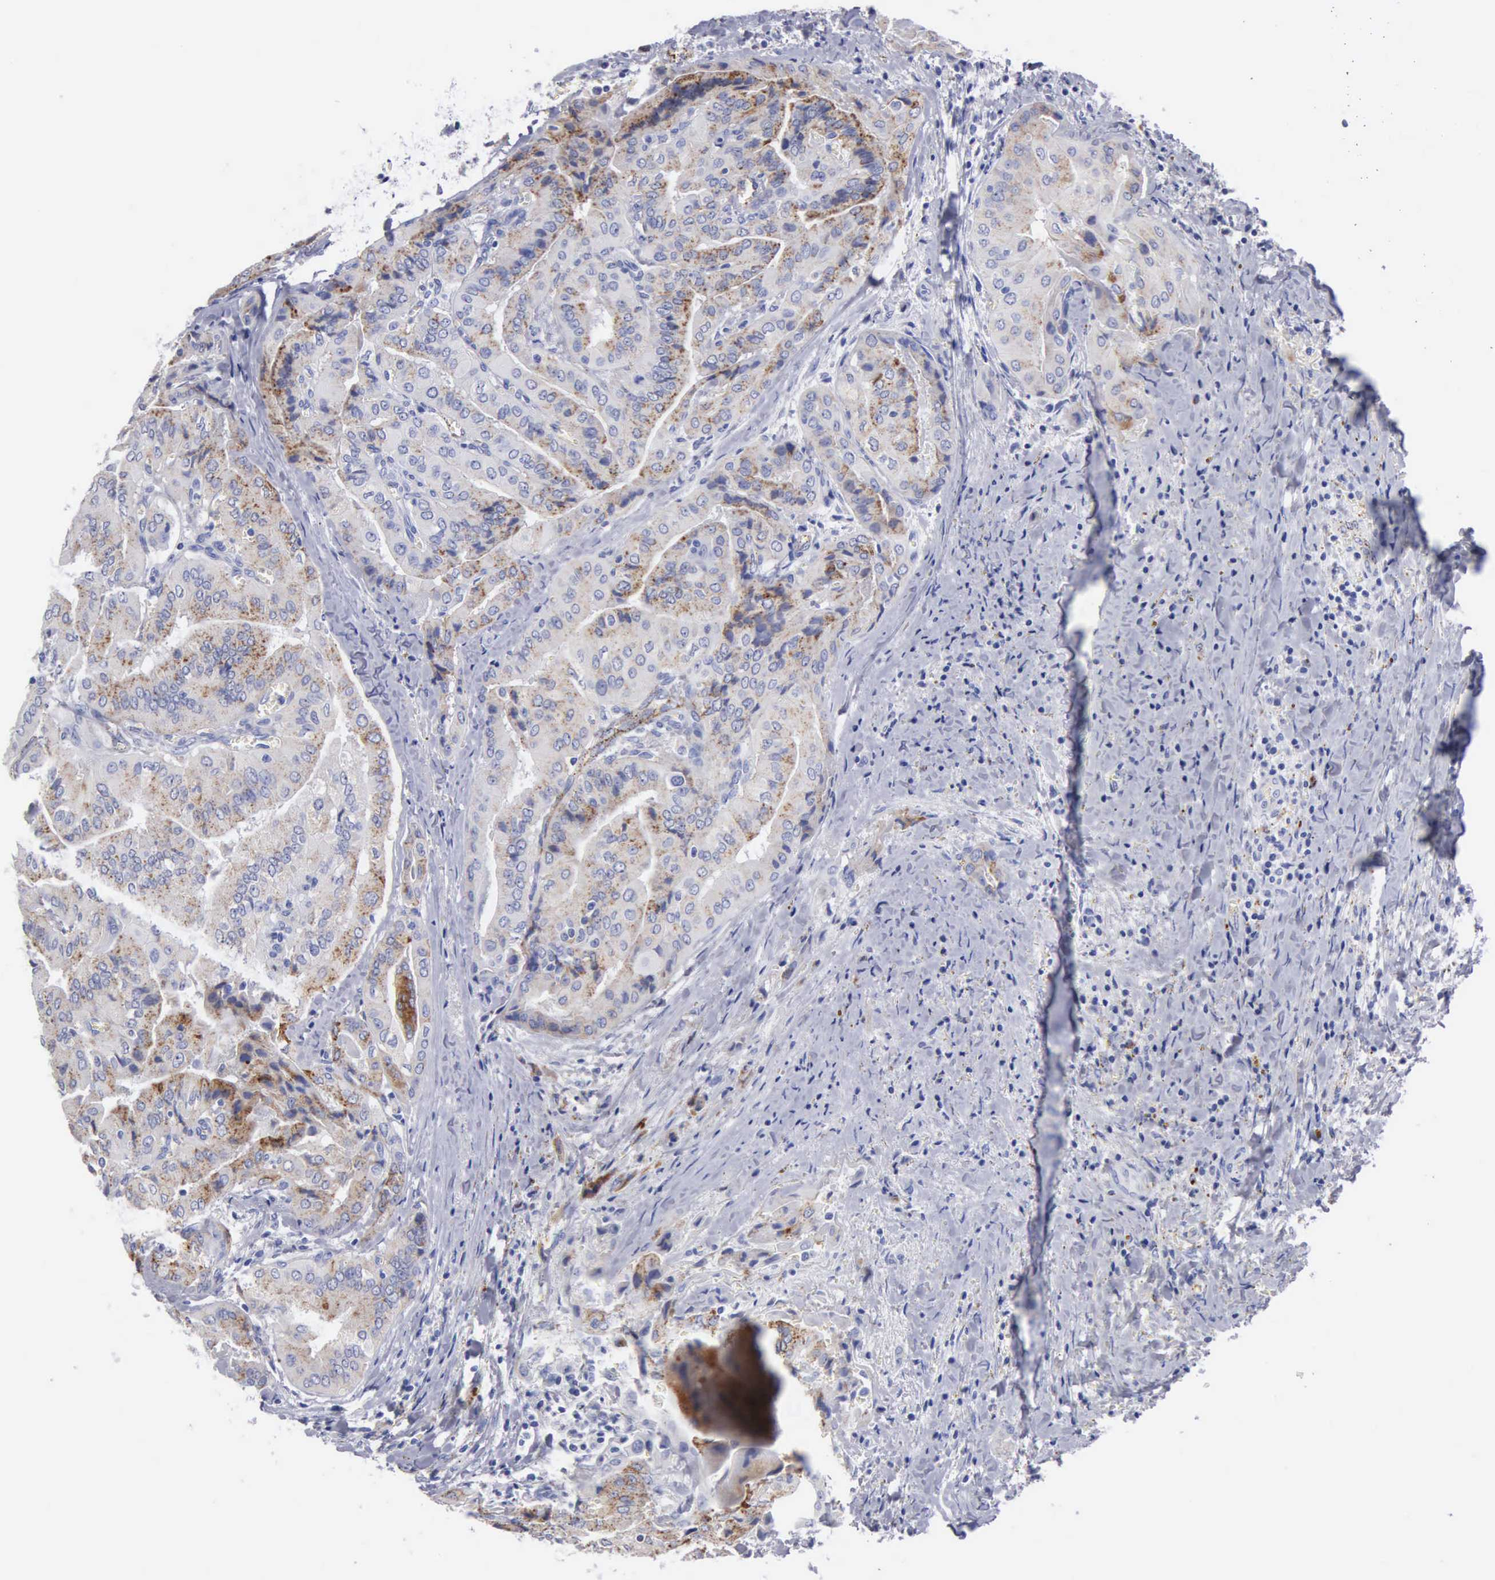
{"staining": {"intensity": "moderate", "quantity": "<25%", "location": "cytoplasmic/membranous"}, "tissue": "thyroid cancer", "cell_type": "Tumor cells", "image_type": "cancer", "snomed": [{"axis": "morphology", "description": "Papillary adenocarcinoma, NOS"}, {"axis": "topography", "description": "Thyroid gland"}], "caption": "Human thyroid cancer (papillary adenocarcinoma) stained for a protein (brown) exhibits moderate cytoplasmic/membranous positive expression in about <25% of tumor cells.", "gene": "CTSL", "patient": {"sex": "female", "age": 71}}